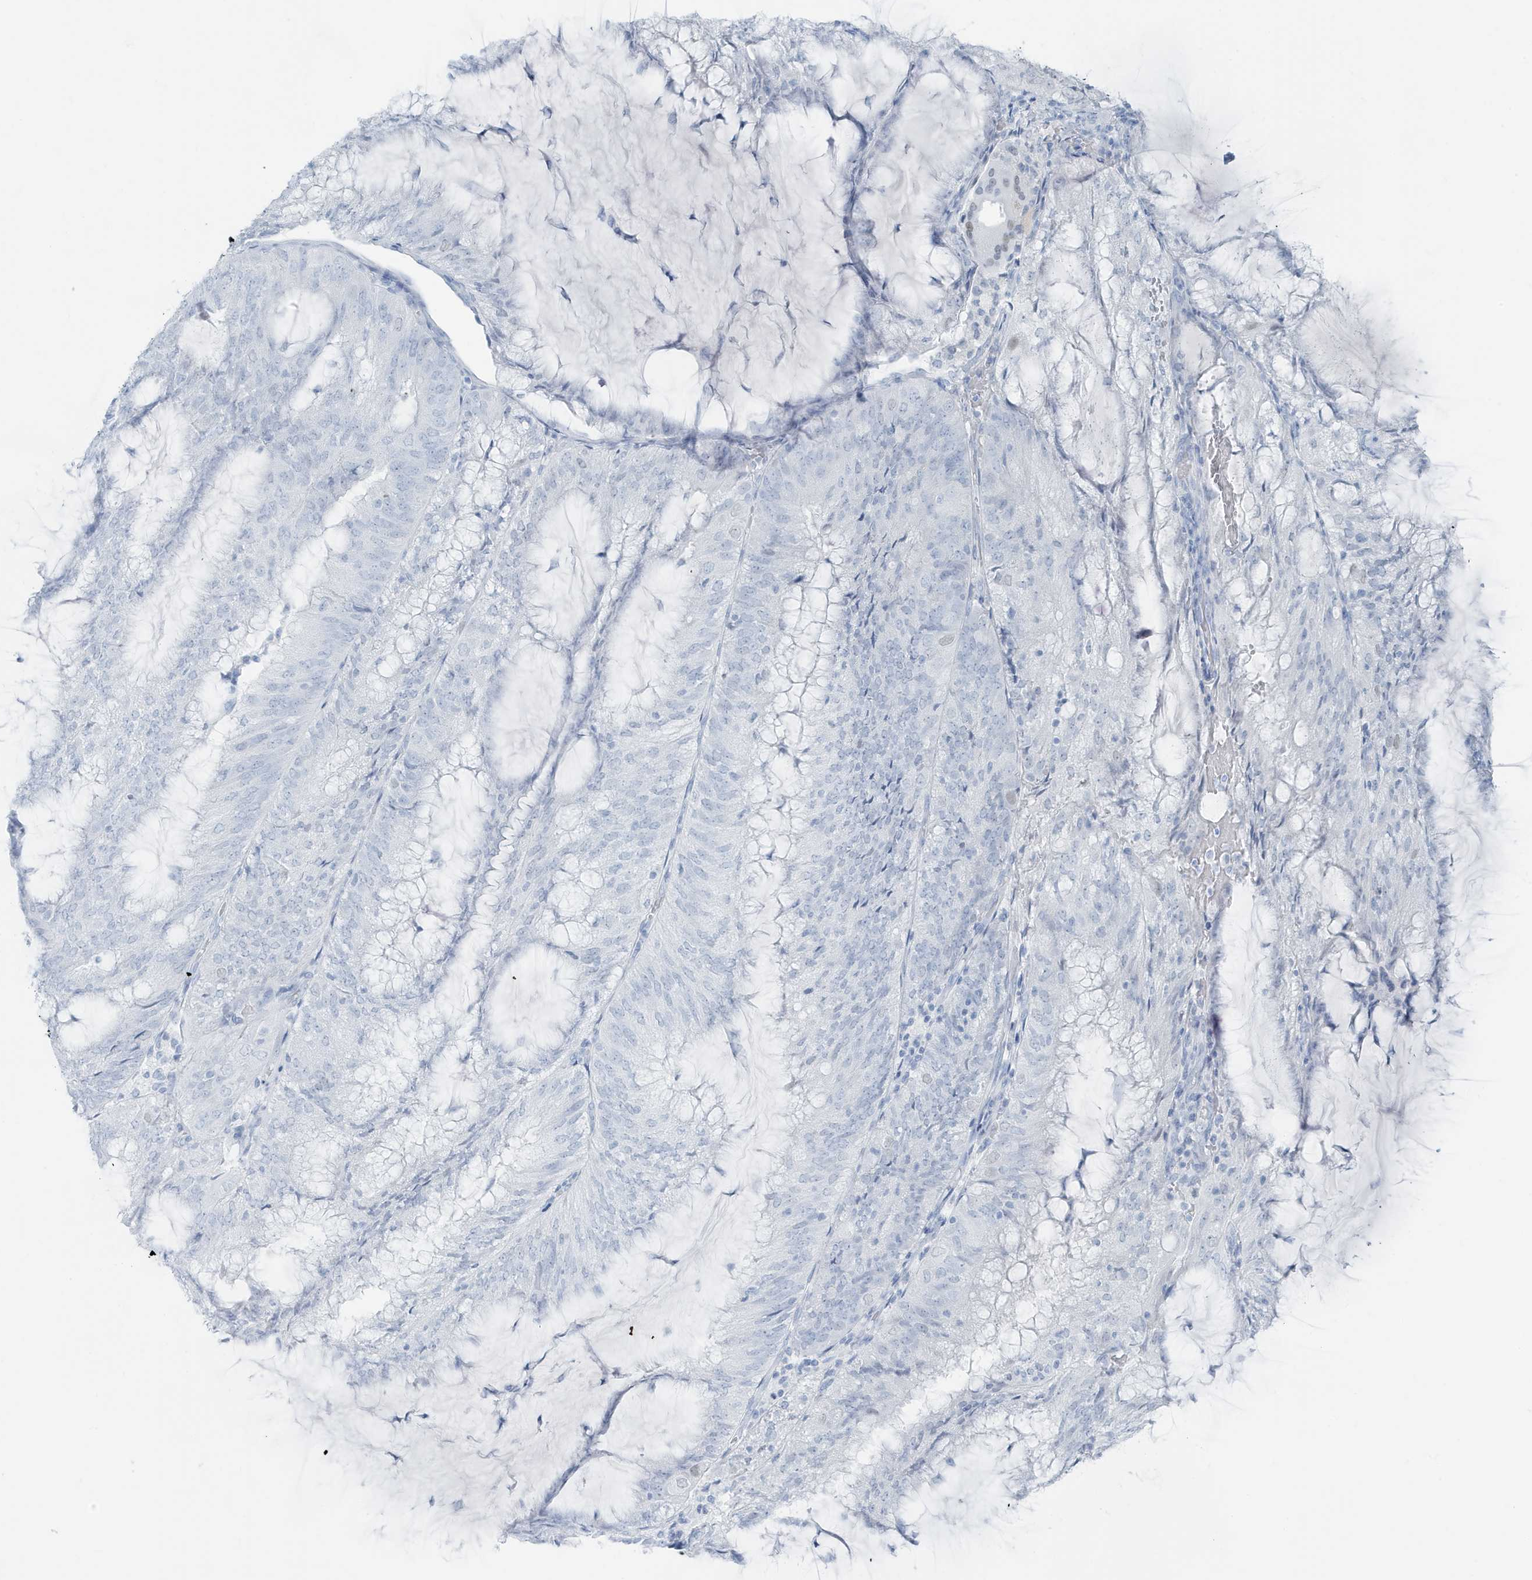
{"staining": {"intensity": "negative", "quantity": "none", "location": "none"}, "tissue": "endometrial cancer", "cell_type": "Tumor cells", "image_type": "cancer", "snomed": [{"axis": "morphology", "description": "Adenocarcinoma, NOS"}, {"axis": "topography", "description": "Endometrium"}], "caption": "The micrograph reveals no significant expression in tumor cells of endometrial cancer.", "gene": "ZFP64", "patient": {"sex": "female", "age": 81}}